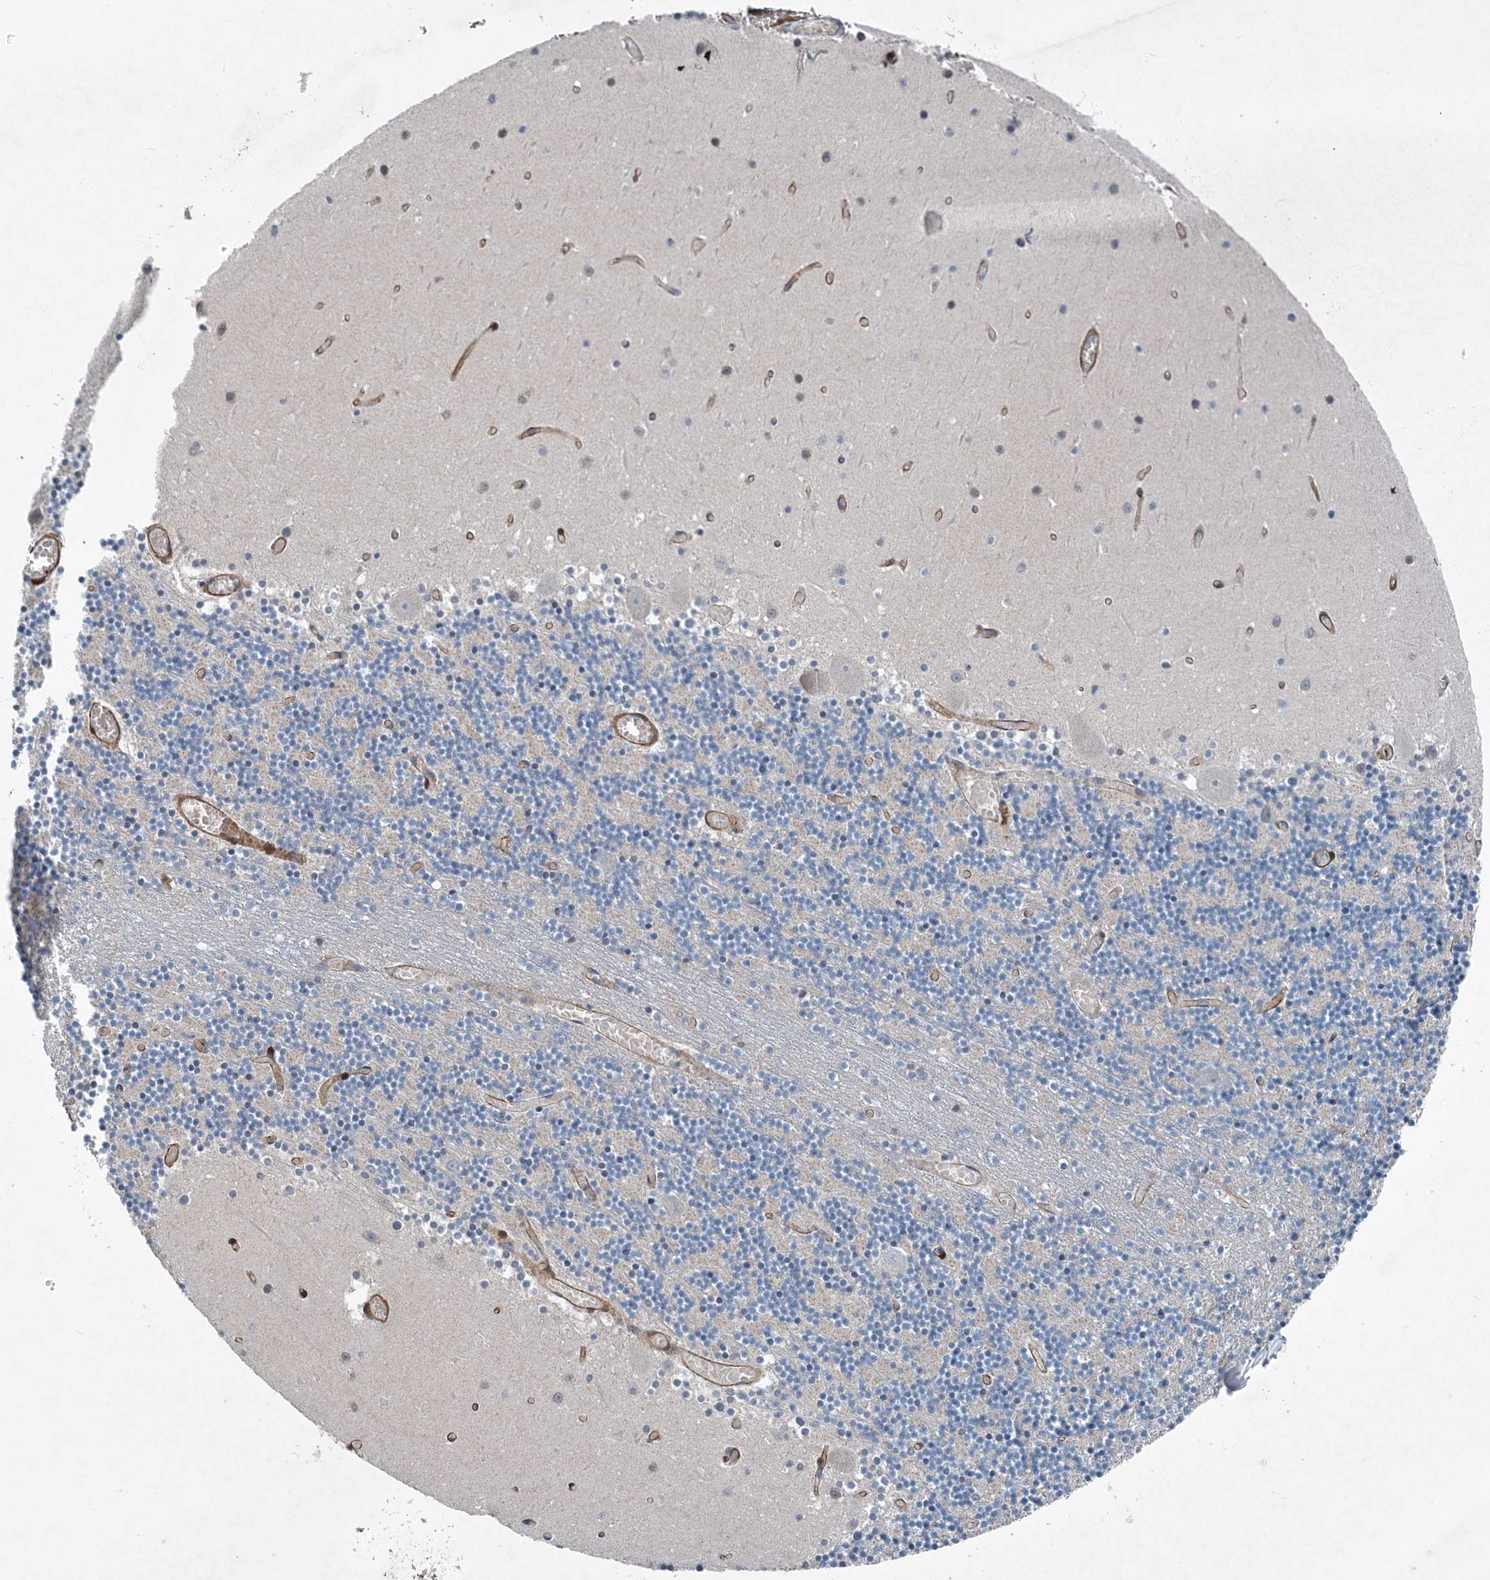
{"staining": {"intensity": "negative", "quantity": "none", "location": "none"}, "tissue": "cerebellum", "cell_type": "Cells in granular layer", "image_type": "normal", "snomed": [{"axis": "morphology", "description": "Normal tissue, NOS"}, {"axis": "topography", "description": "Cerebellum"}], "caption": "Unremarkable cerebellum was stained to show a protein in brown. There is no significant positivity in cells in granular layer.", "gene": "DGUOK", "patient": {"sex": "female", "age": 28}}